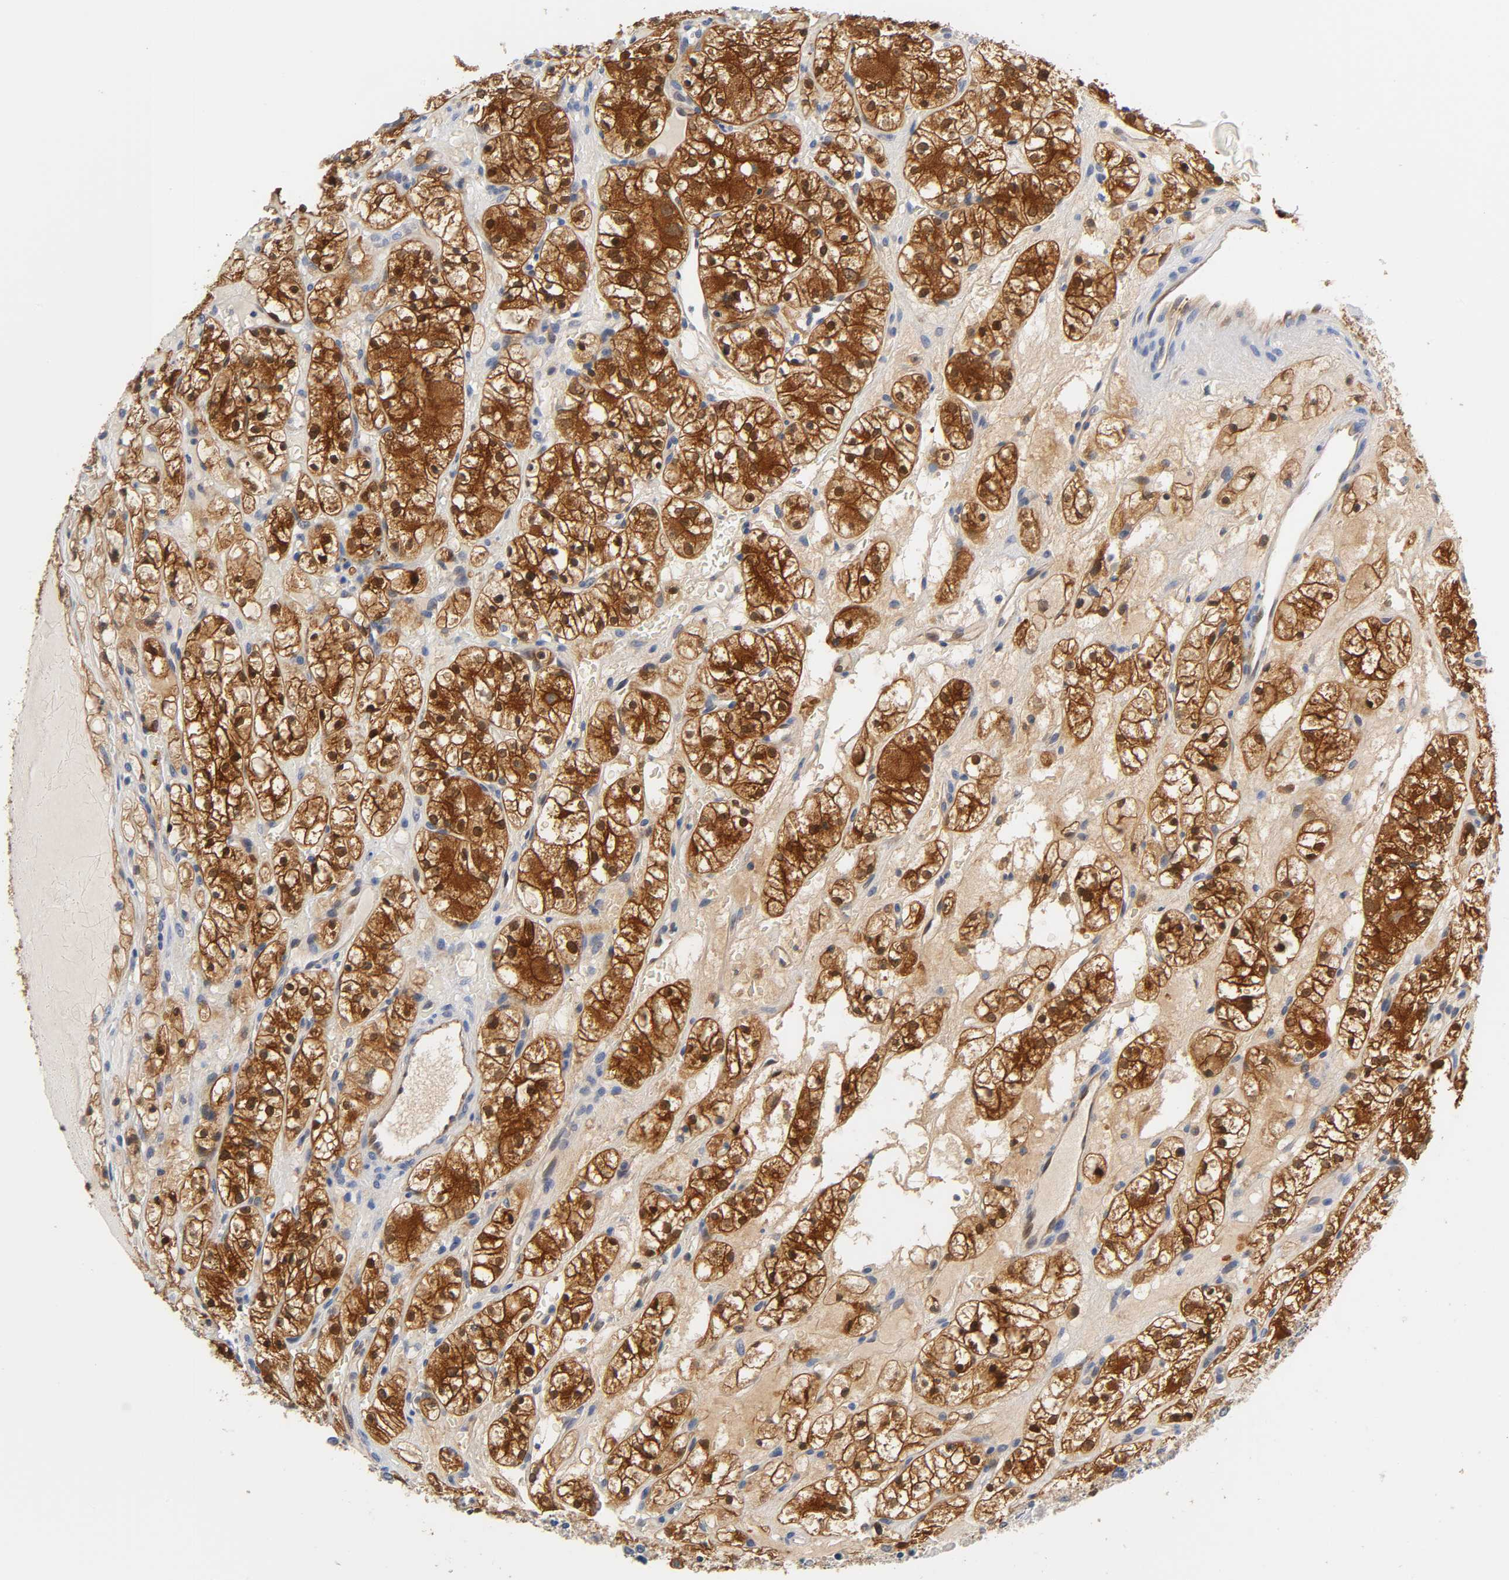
{"staining": {"intensity": "strong", "quantity": ">75%", "location": "cytoplasmic/membranous,nuclear"}, "tissue": "renal cancer", "cell_type": "Tumor cells", "image_type": "cancer", "snomed": [{"axis": "morphology", "description": "Adenocarcinoma, NOS"}, {"axis": "topography", "description": "Kidney"}], "caption": "Adenocarcinoma (renal) was stained to show a protein in brown. There is high levels of strong cytoplasmic/membranous and nuclear expression in approximately >75% of tumor cells. Using DAB (brown) and hematoxylin (blue) stains, captured at high magnification using brightfield microscopy.", "gene": "FYN", "patient": {"sex": "female", "age": 60}}